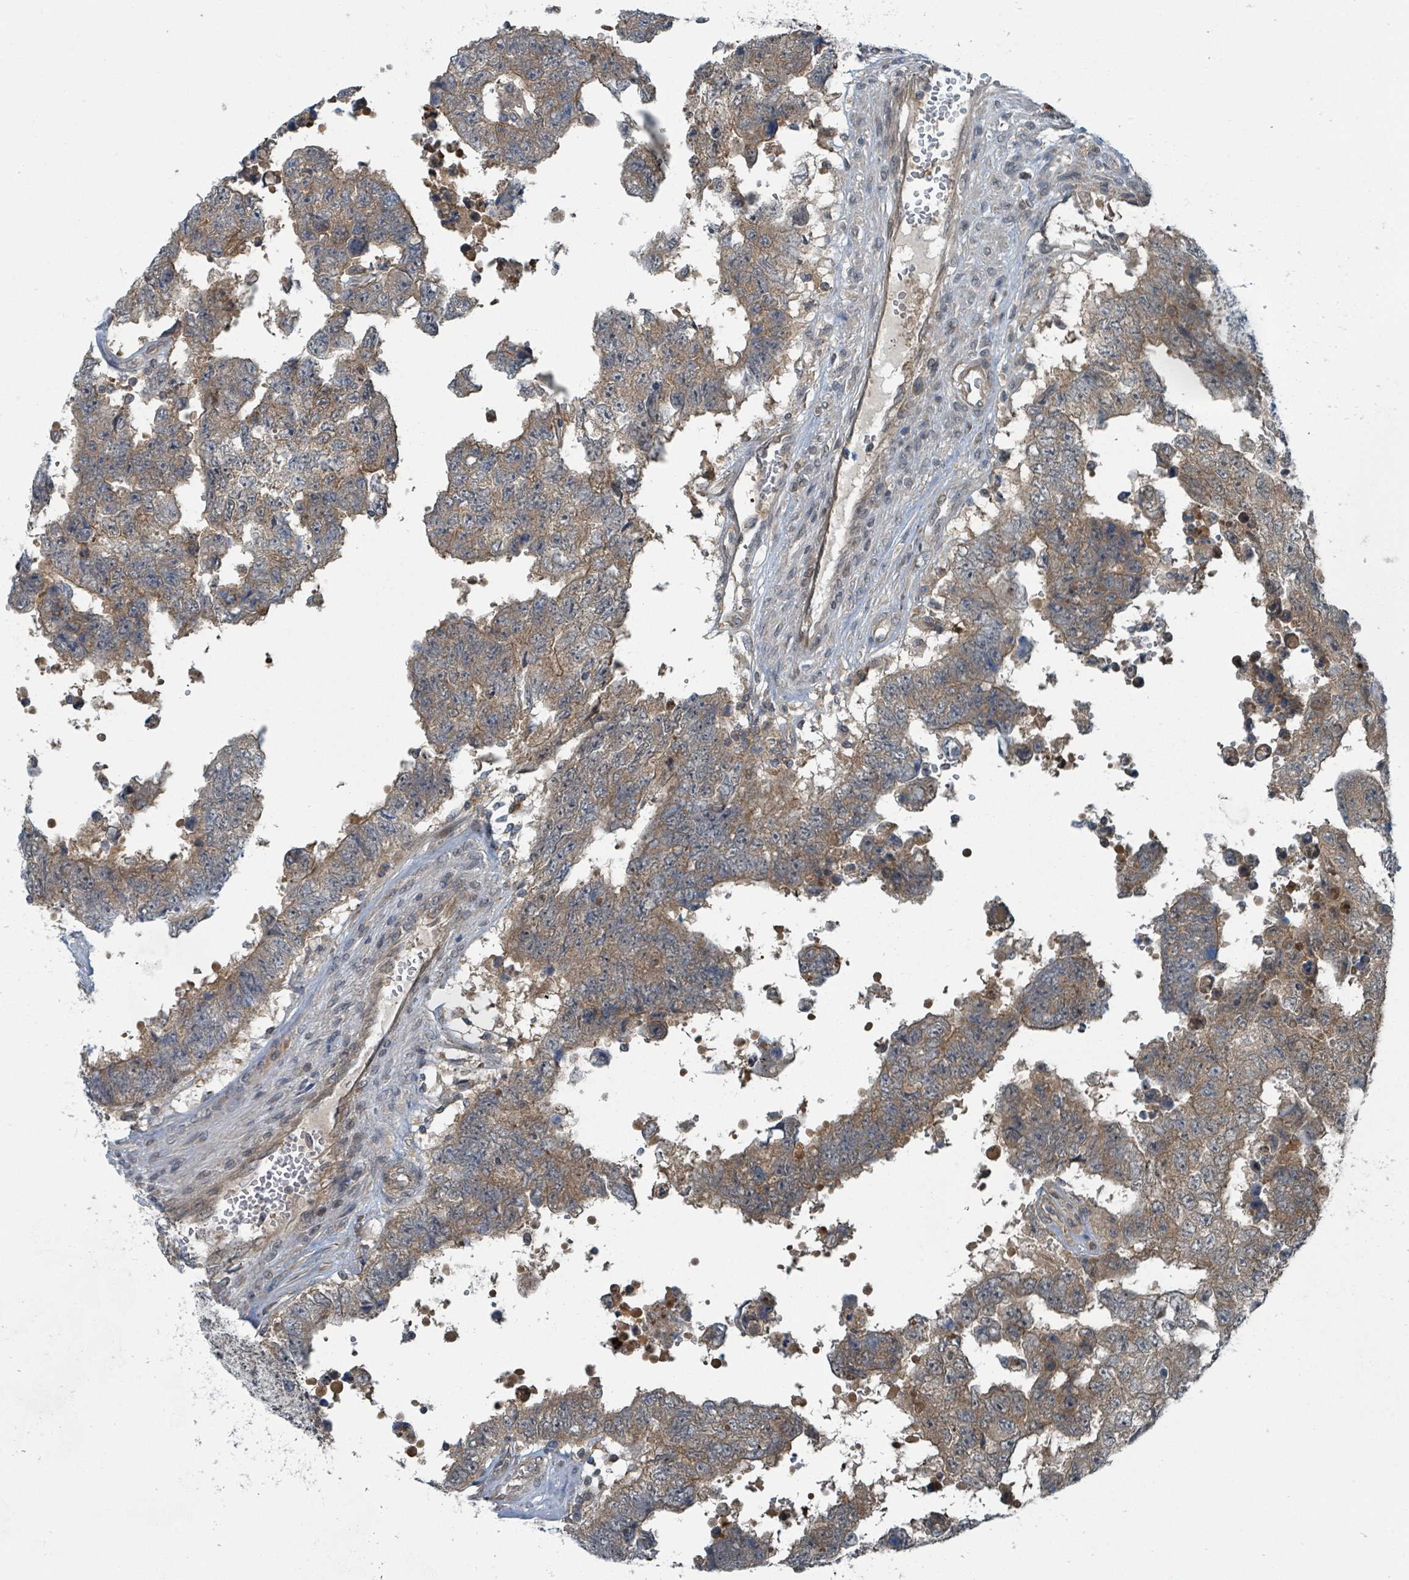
{"staining": {"intensity": "moderate", "quantity": "25%-75%", "location": "cytoplasmic/membranous"}, "tissue": "testis cancer", "cell_type": "Tumor cells", "image_type": "cancer", "snomed": [{"axis": "morphology", "description": "Normal tissue, NOS"}, {"axis": "morphology", "description": "Carcinoma, Embryonal, NOS"}, {"axis": "topography", "description": "Testis"}, {"axis": "topography", "description": "Epididymis"}], "caption": "An immunohistochemistry (IHC) micrograph of tumor tissue is shown. Protein staining in brown labels moderate cytoplasmic/membranous positivity in embryonal carcinoma (testis) within tumor cells. Using DAB (3,3'-diaminobenzidine) (brown) and hematoxylin (blue) stains, captured at high magnification using brightfield microscopy.", "gene": "GOLGA7", "patient": {"sex": "male", "age": 25}}